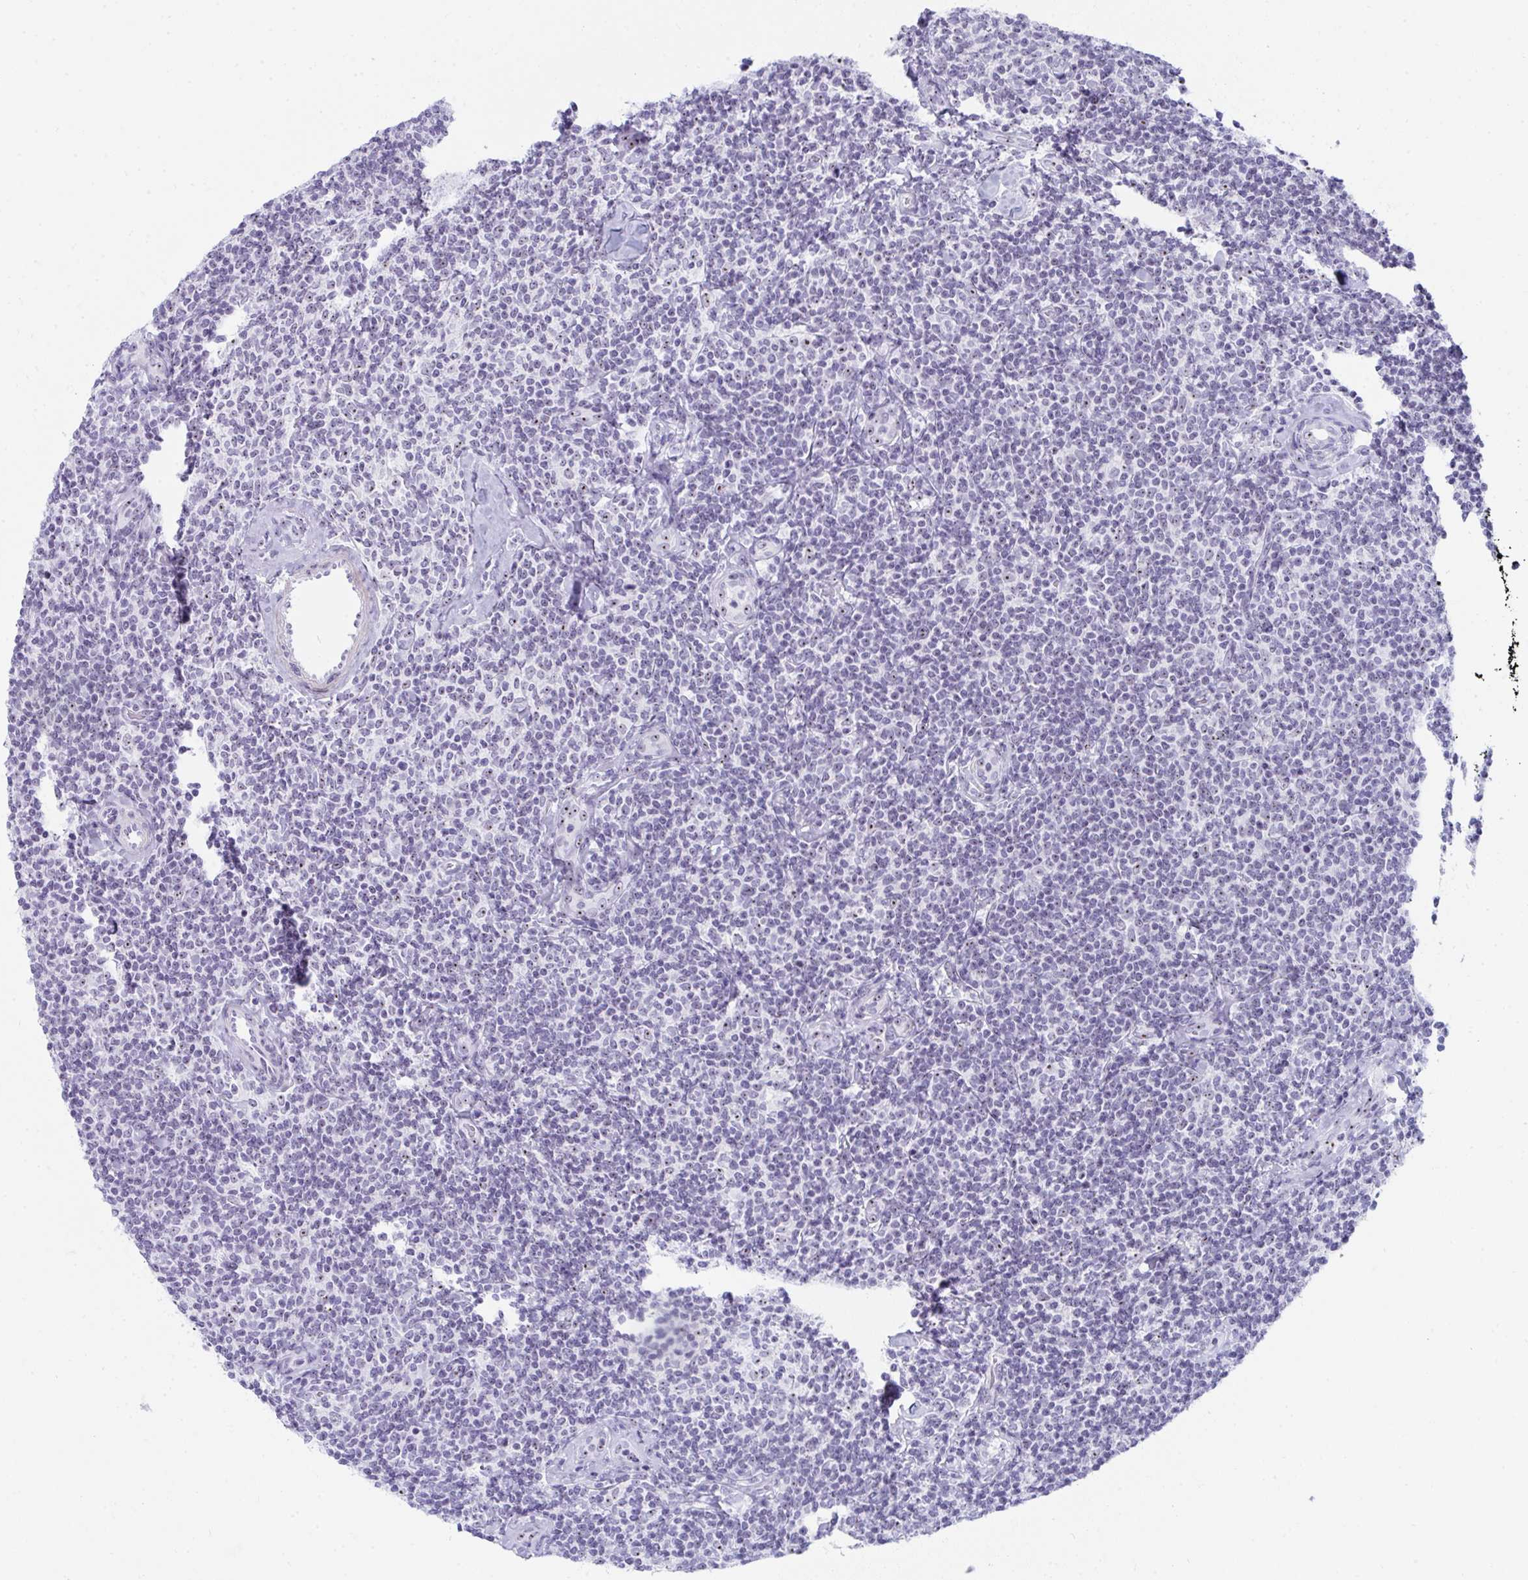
{"staining": {"intensity": "negative", "quantity": "none", "location": "none"}, "tissue": "lymphoma", "cell_type": "Tumor cells", "image_type": "cancer", "snomed": [{"axis": "morphology", "description": "Malignant lymphoma, non-Hodgkin's type, Low grade"}, {"axis": "topography", "description": "Lymph node"}], "caption": "Malignant lymphoma, non-Hodgkin's type (low-grade) was stained to show a protein in brown. There is no significant positivity in tumor cells. (Brightfield microscopy of DAB (3,3'-diaminobenzidine) immunohistochemistry (IHC) at high magnification).", "gene": "NOP10", "patient": {"sex": "female", "age": 56}}